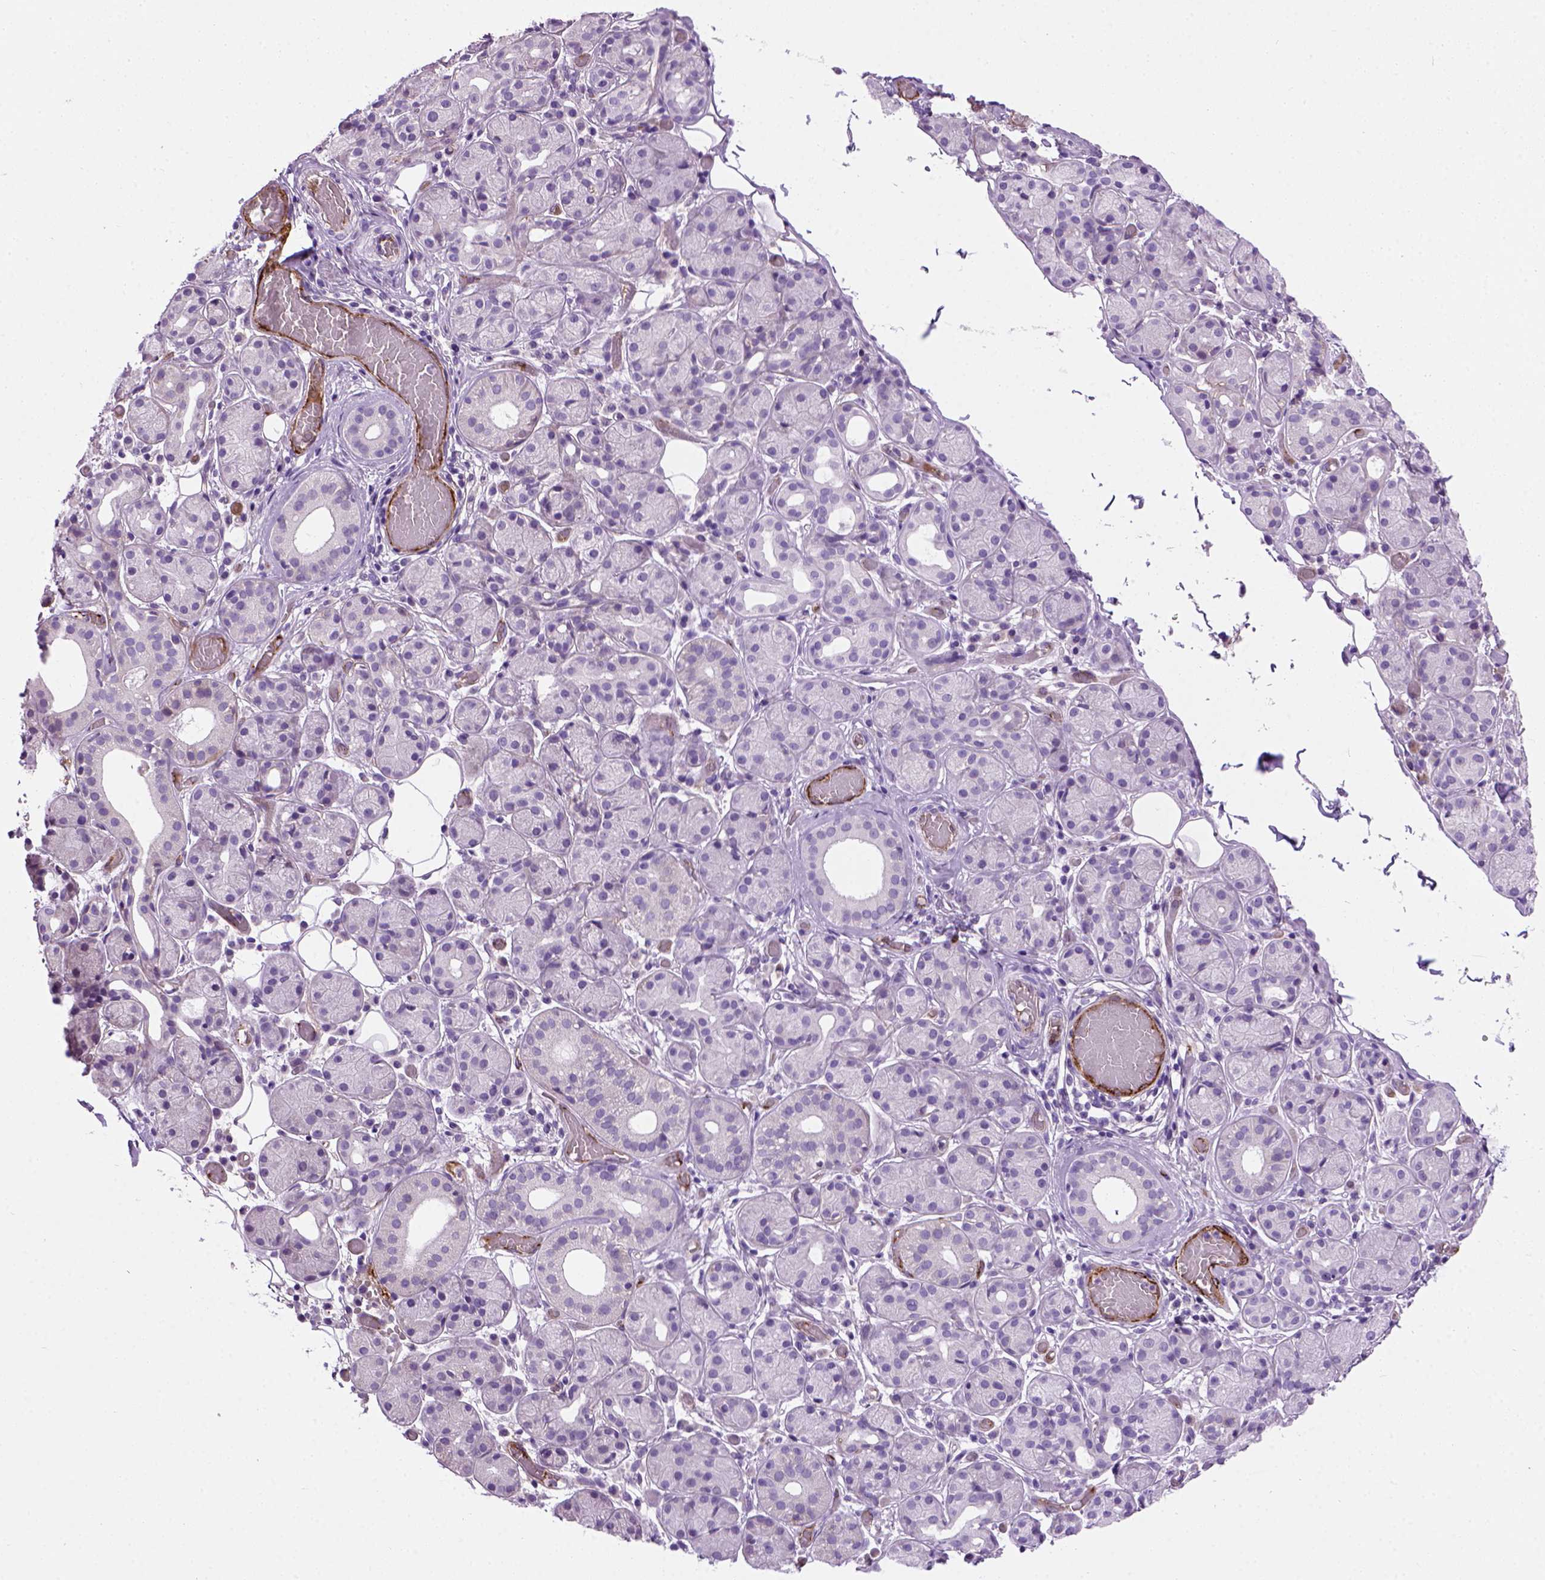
{"staining": {"intensity": "negative", "quantity": "none", "location": "none"}, "tissue": "salivary gland", "cell_type": "Glandular cells", "image_type": "normal", "snomed": [{"axis": "morphology", "description": "Normal tissue, NOS"}, {"axis": "topography", "description": "Salivary gland"}, {"axis": "topography", "description": "Peripheral nerve tissue"}], "caption": "This image is of normal salivary gland stained with IHC to label a protein in brown with the nuclei are counter-stained blue. There is no expression in glandular cells.", "gene": "VWF", "patient": {"sex": "male", "age": 71}}